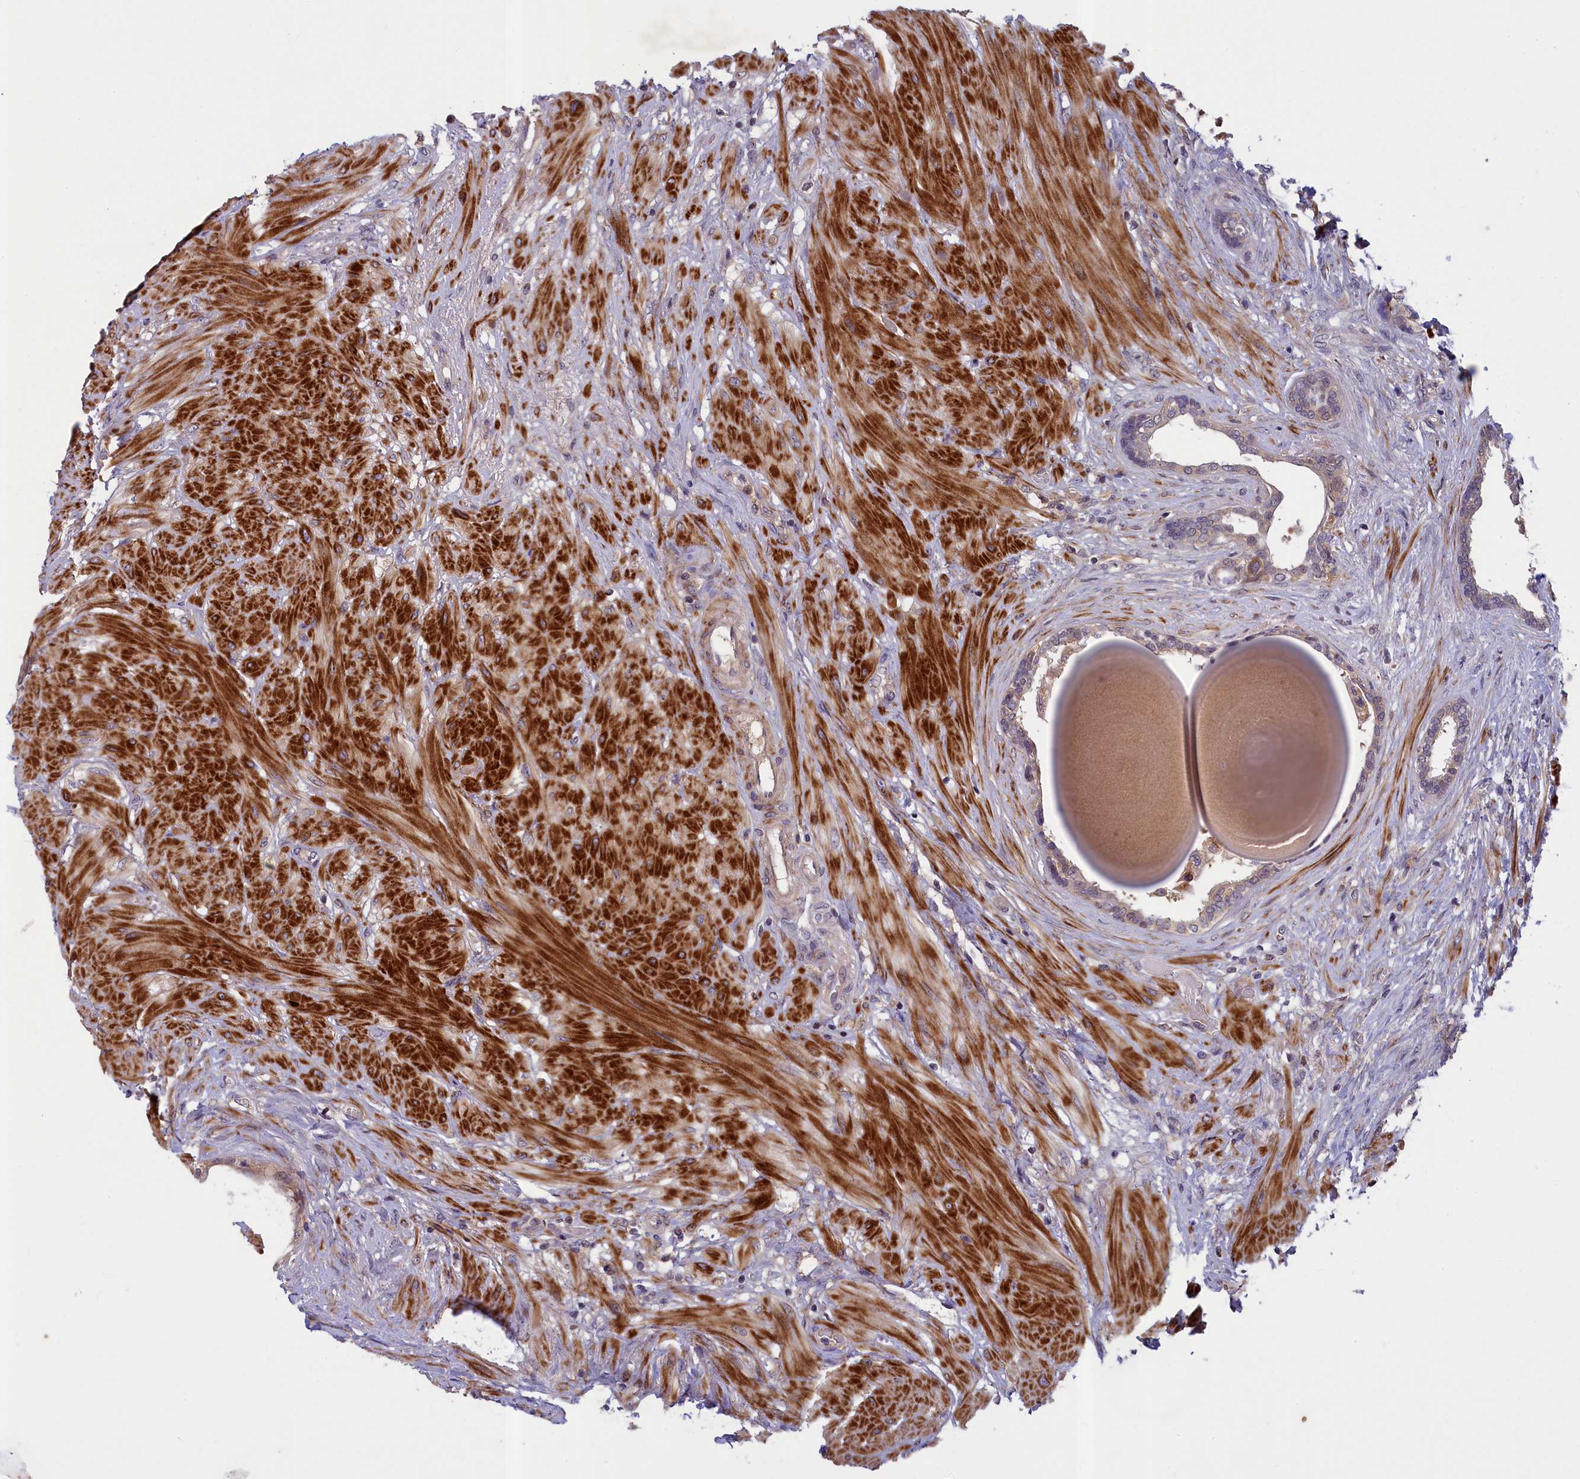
{"staining": {"intensity": "weak", "quantity": ">75%", "location": "cytoplasmic/membranous"}, "tissue": "prostate", "cell_type": "Glandular cells", "image_type": "normal", "snomed": [{"axis": "morphology", "description": "Normal tissue, NOS"}, {"axis": "topography", "description": "Prostate"}], "caption": "High-magnification brightfield microscopy of normal prostate stained with DAB (brown) and counterstained with hematoxylin (blue). glandular cells exhibit weak cytoplasmic/membranous positivity is seen in about>75% of cells. The staining was performed using DAB to visualize the protein expression in brown, while the nuclei were stained in blue with hematoxylin (Magnification: 20x).", "gene": "NUBP1", "patient": {"sex": "male", "age": 48}}